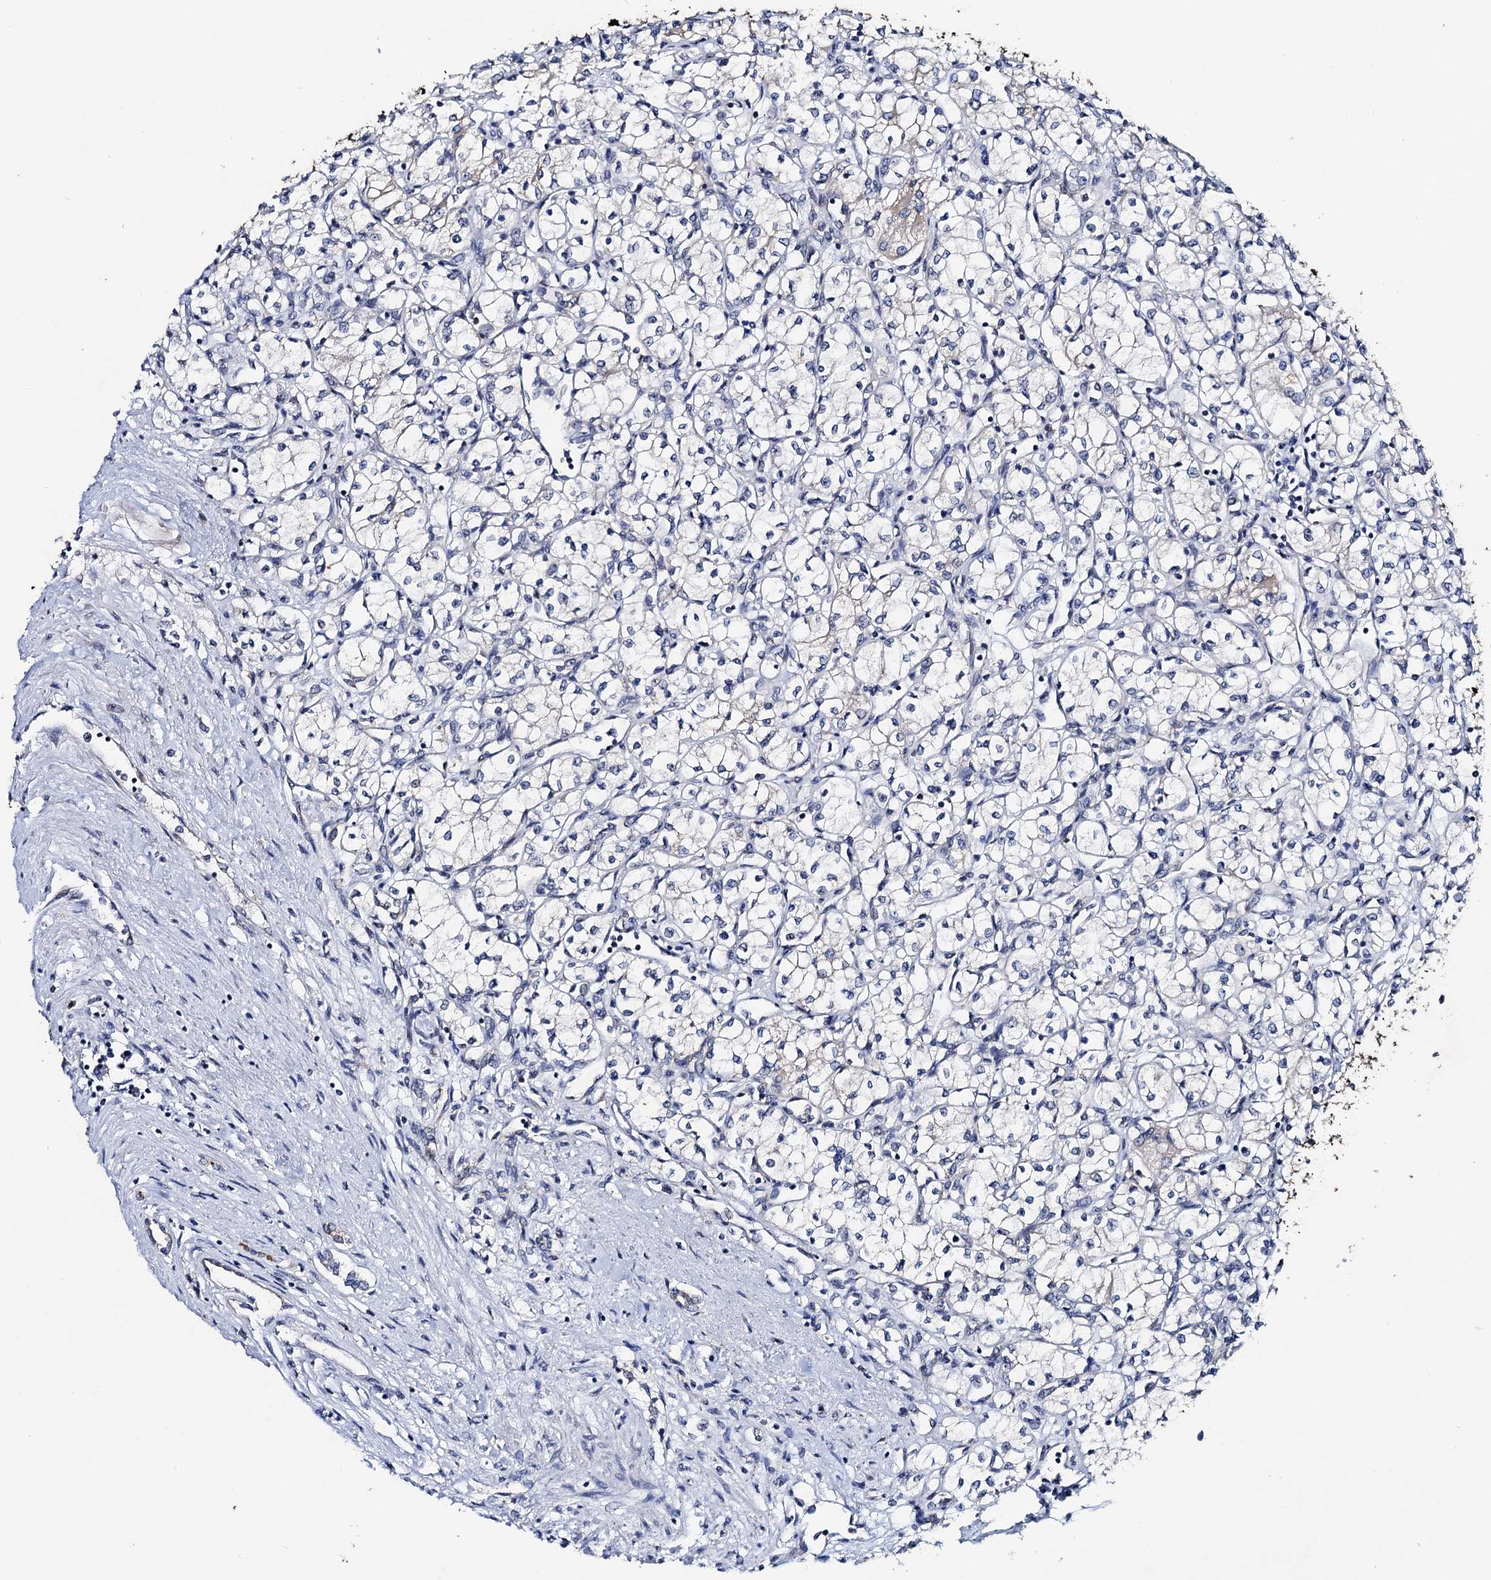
{"staining": {"intensity": "negative", "quantity": "none", "location": "none"}, "tissue": "renal cancer", "cell_type": "Tumor cells", "image_type": "cancer", "snomed": [{"axis": "morphology", "description": "Adenocarcinoma, NOS"}, {"axis": "topography", "description": "Kidney"}], "caption": "DAB immunohistochemical staining of adenocarcinoma (renal) displays no significant staining in tumor cells.", "gene": "TMEM39B", "patient": {"sex": "male", "age": 59}}